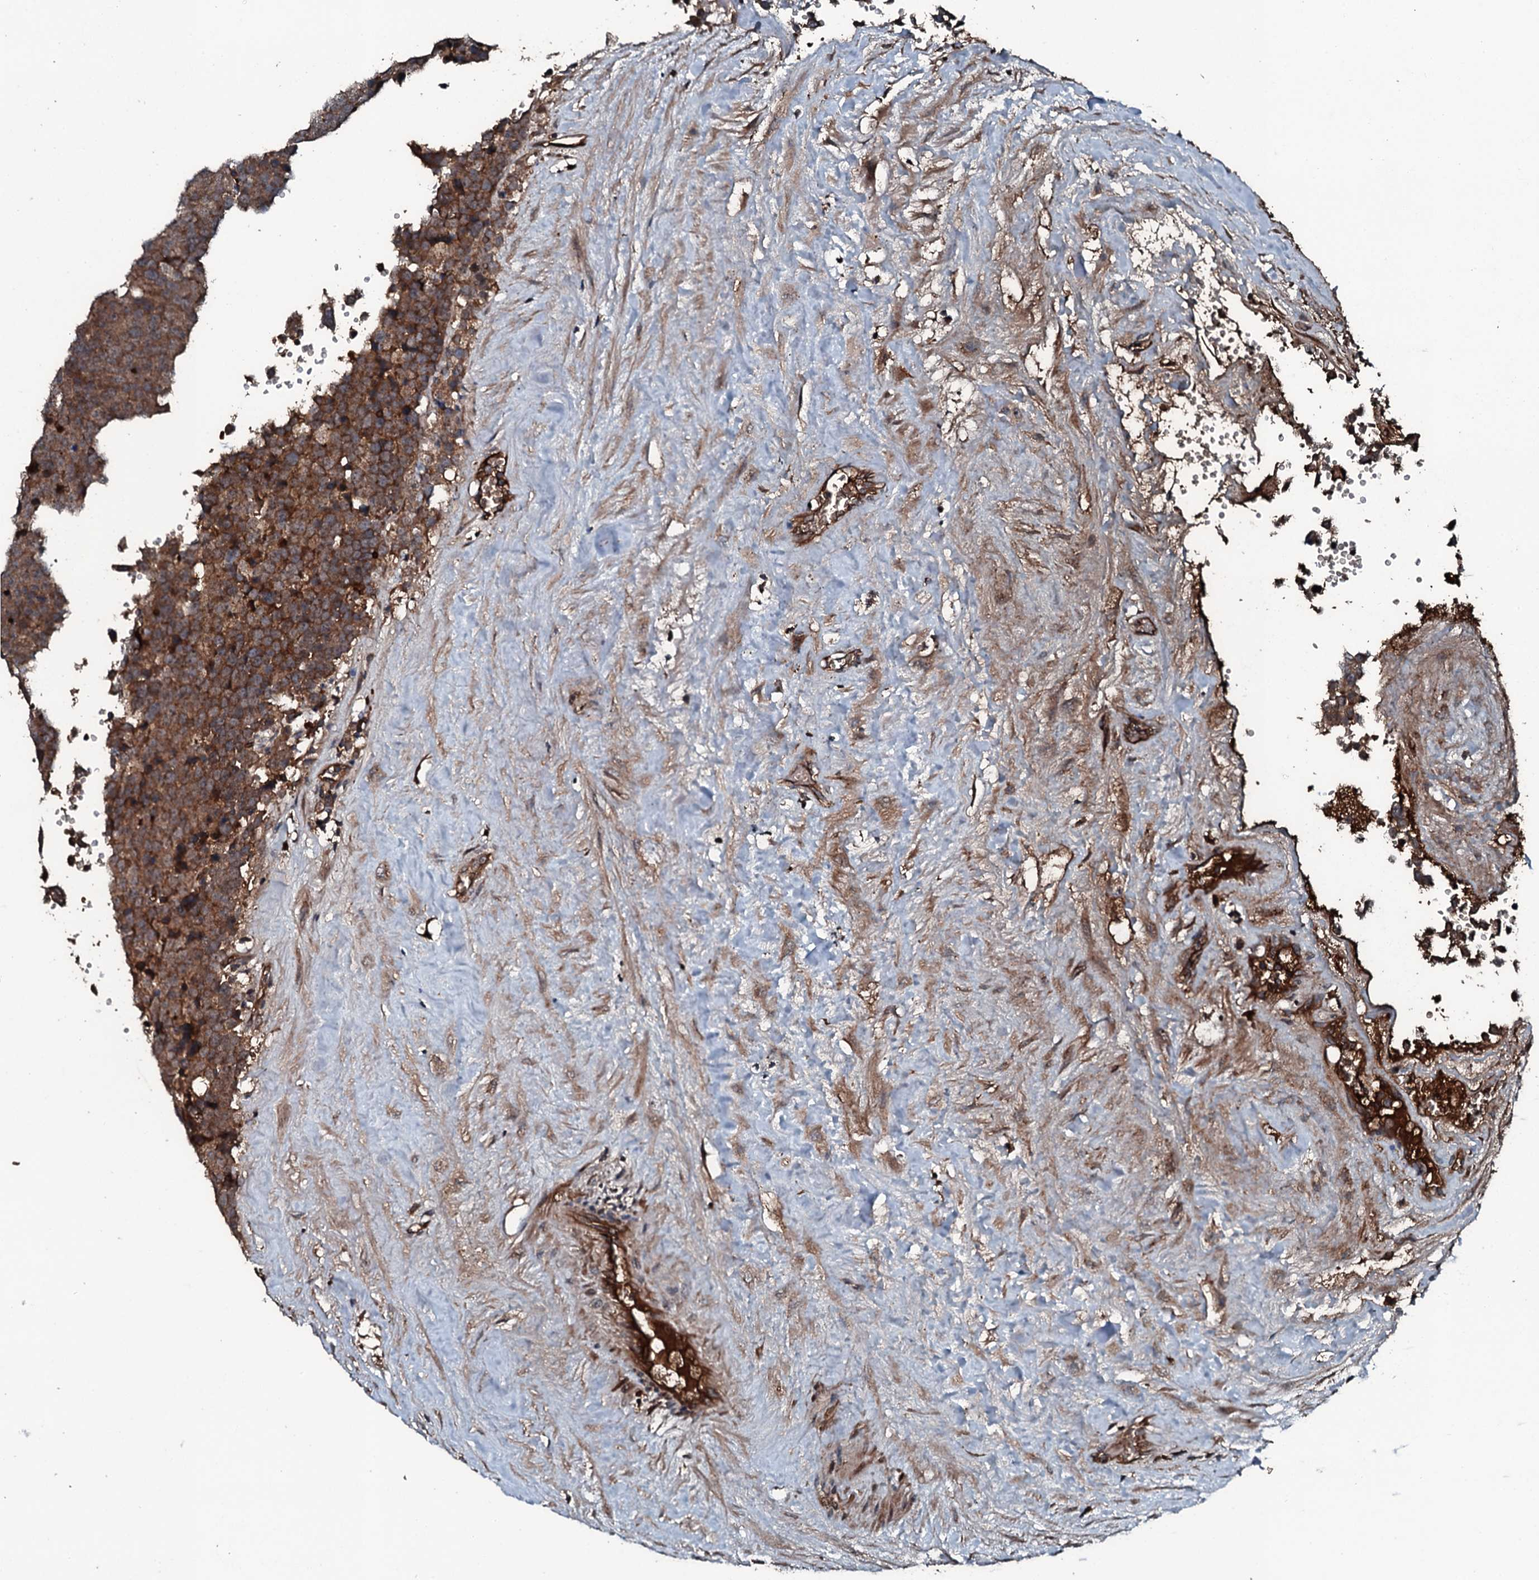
{"staining": {"intensity": "moderate", "quantity": ">75%", "location": "cytoplasmic/membranous"}, "tissue": "testis cancer", "cell_type": "Tumor cells", "image_type": "cancer", "snomed": [{"axis": "morphology", "description": "Seminoma, NOS"}, {"axis": "topography", "description": "Testis"}], "caption": "Immunohistochemical staining of testis seminoma shows medium levels of moderate cytoplasmic/membranous protein expression in about >75% of tumor cells. (brown staining indicates protein expression, while blue staining denotes nuclei).", "gene": "TRIM7", "patient": {"sex": "male", "age": 71}}